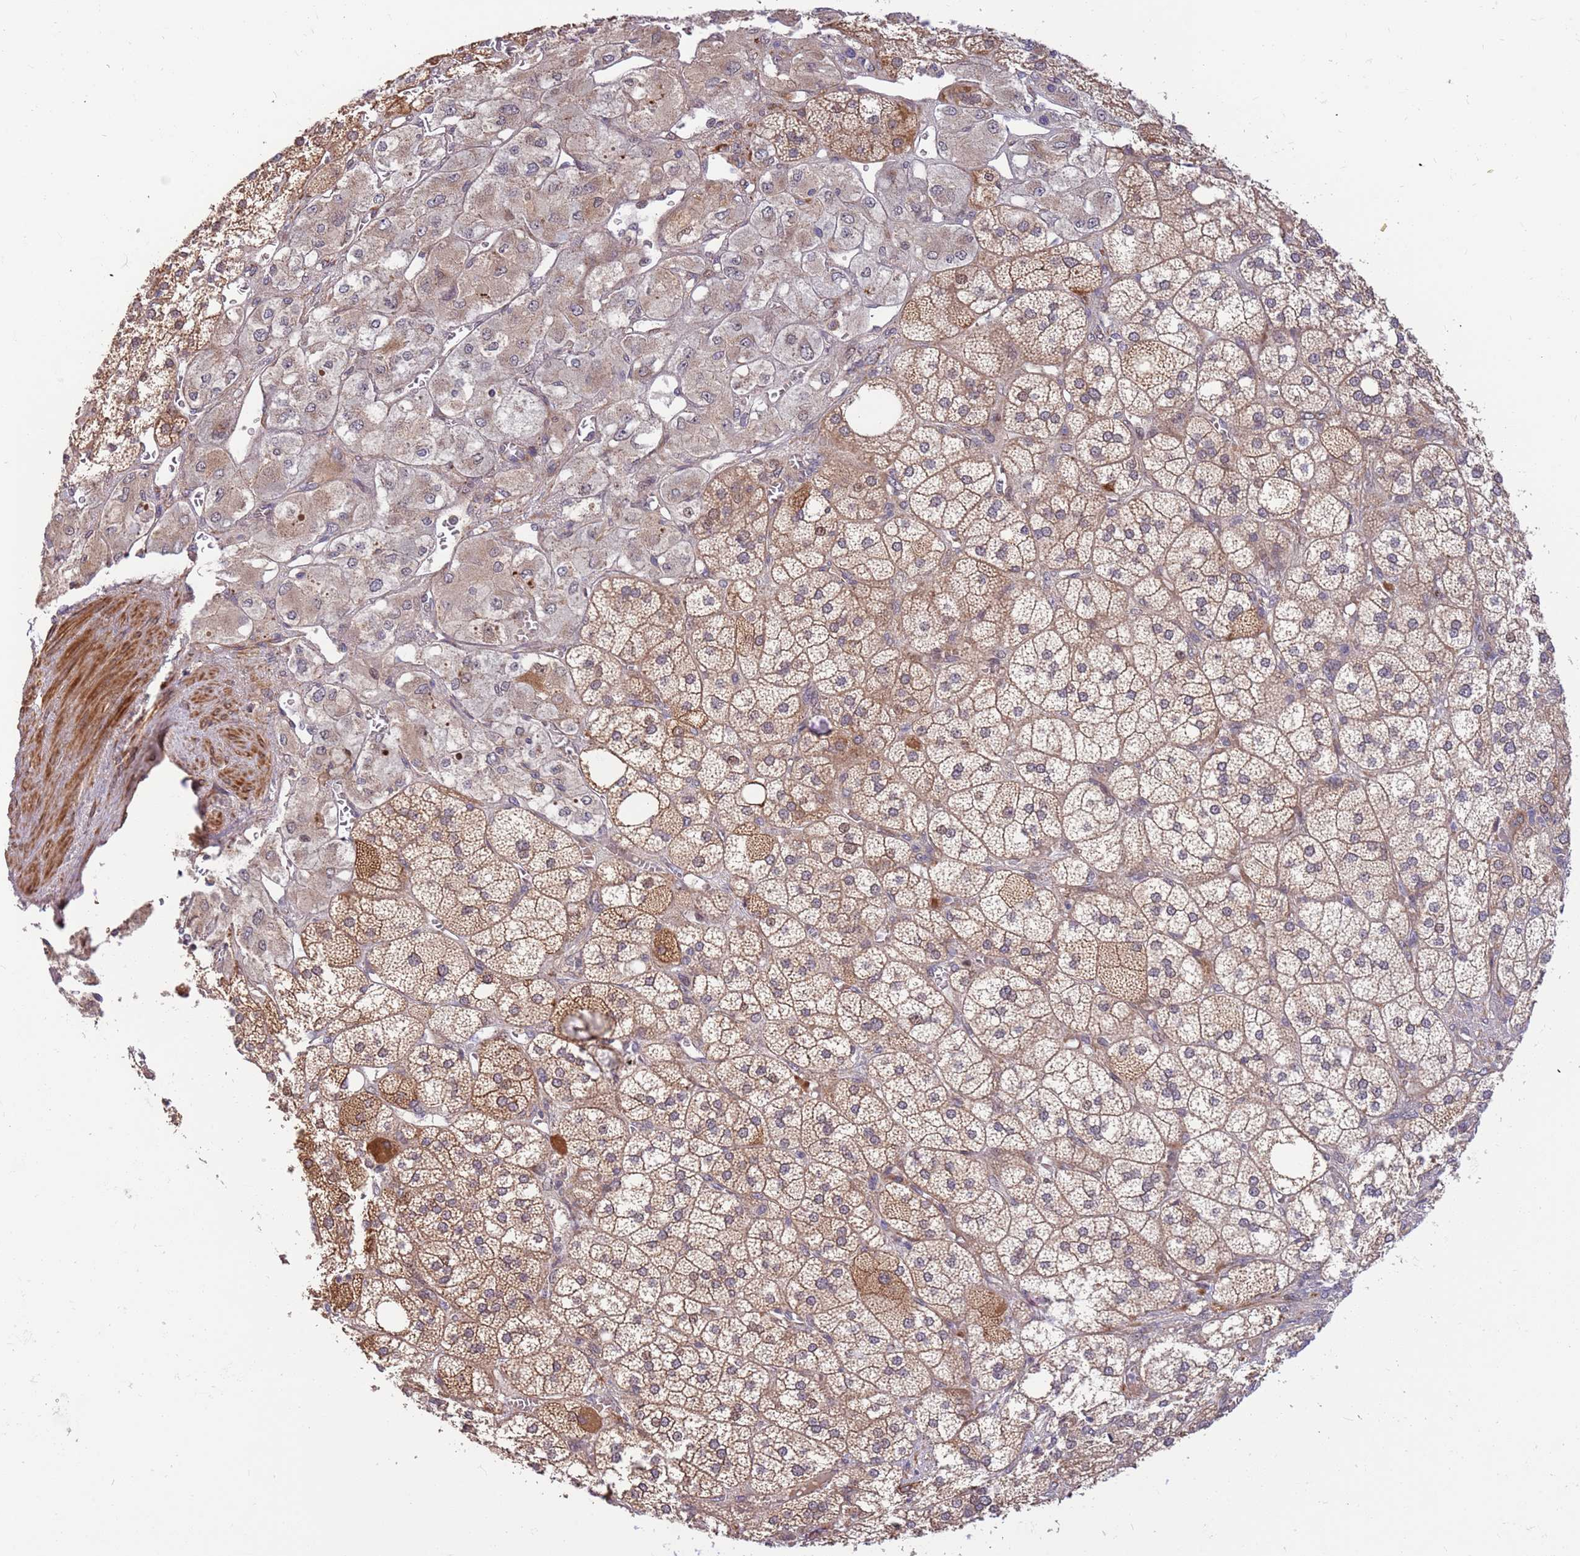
{"staining": {"intensity": "moderate", "quantity": ">75%", "location": "cytoplasmic/membranous"}, "tissue": "adrenal gland", "cell_type": "Glandular cells", "image_type": "normal", "snomed": [{"axis": "morphology", "description": "Normal tissue, NOS"}, {"axis": "topography", "description": "Adrenal gland"}], "caption": "Adrenal gland stained with a brown dye shows moderate cytoplasmic/membranous positive positivity in about >75% of glandular cells.", "gene": "HAUS3", "patient": {"sex": "male", "age": 61}}